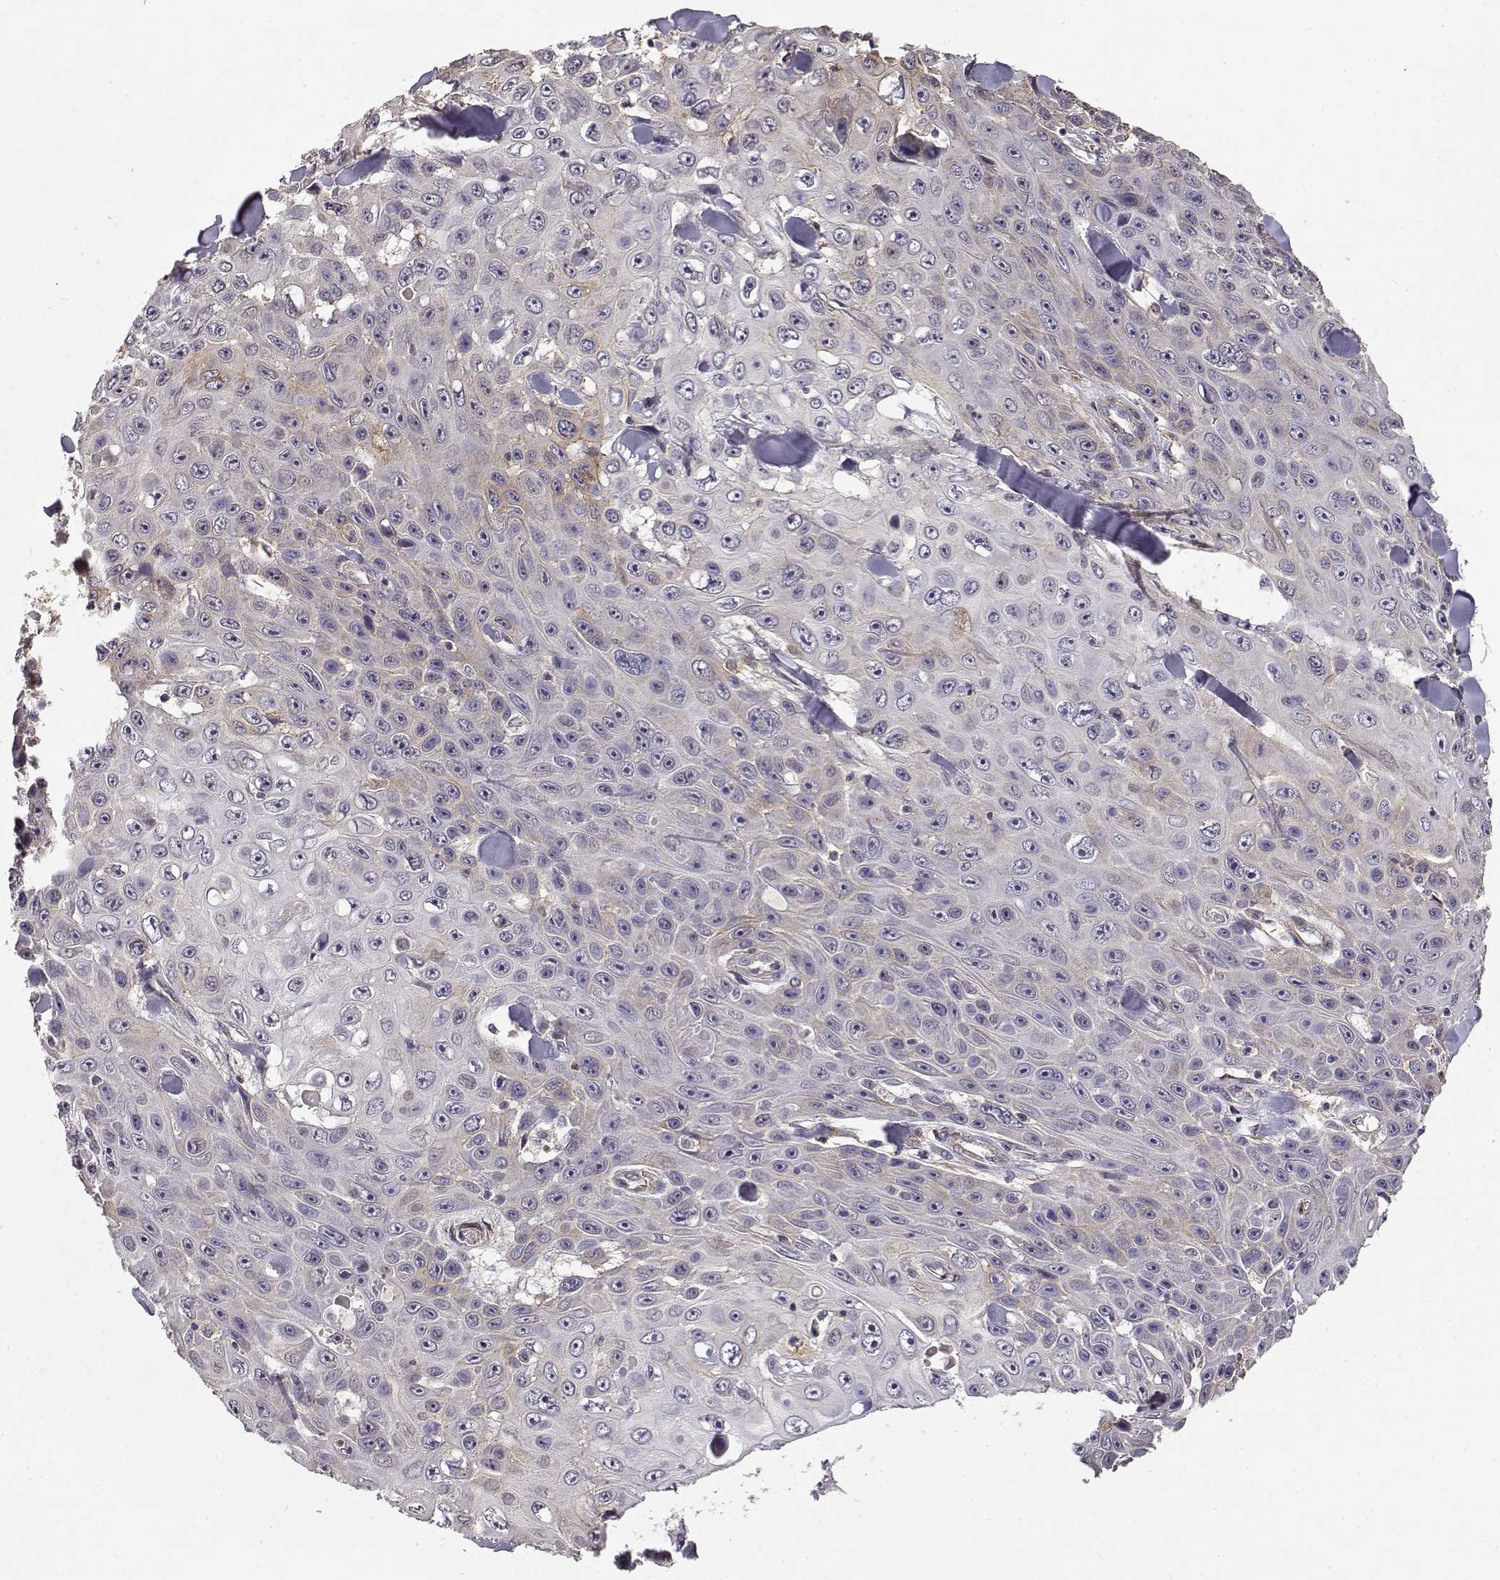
{"staining": {"intensity": "weak", "quantity": "<25%", "location": "cytoplasmic/membranous"}, "tissue": "skin cancer", "cell_type": "Tumor cells", "image_type": "cancer", "snomed": [{"axis": "morphology", "description": "Squamous cell carcinoma, NOS"}, {"axis": "topography", "description": "Skin"}], "caption": "Immunohistochemical staining of skin cancer displays no significant expression in tumor cells. The staining is performed using DAB brown chromogen with nuclei counter-stained in using hematoxylin.", "gene": "IFITM1", "patient": {"sex": "male", "age": 82}}